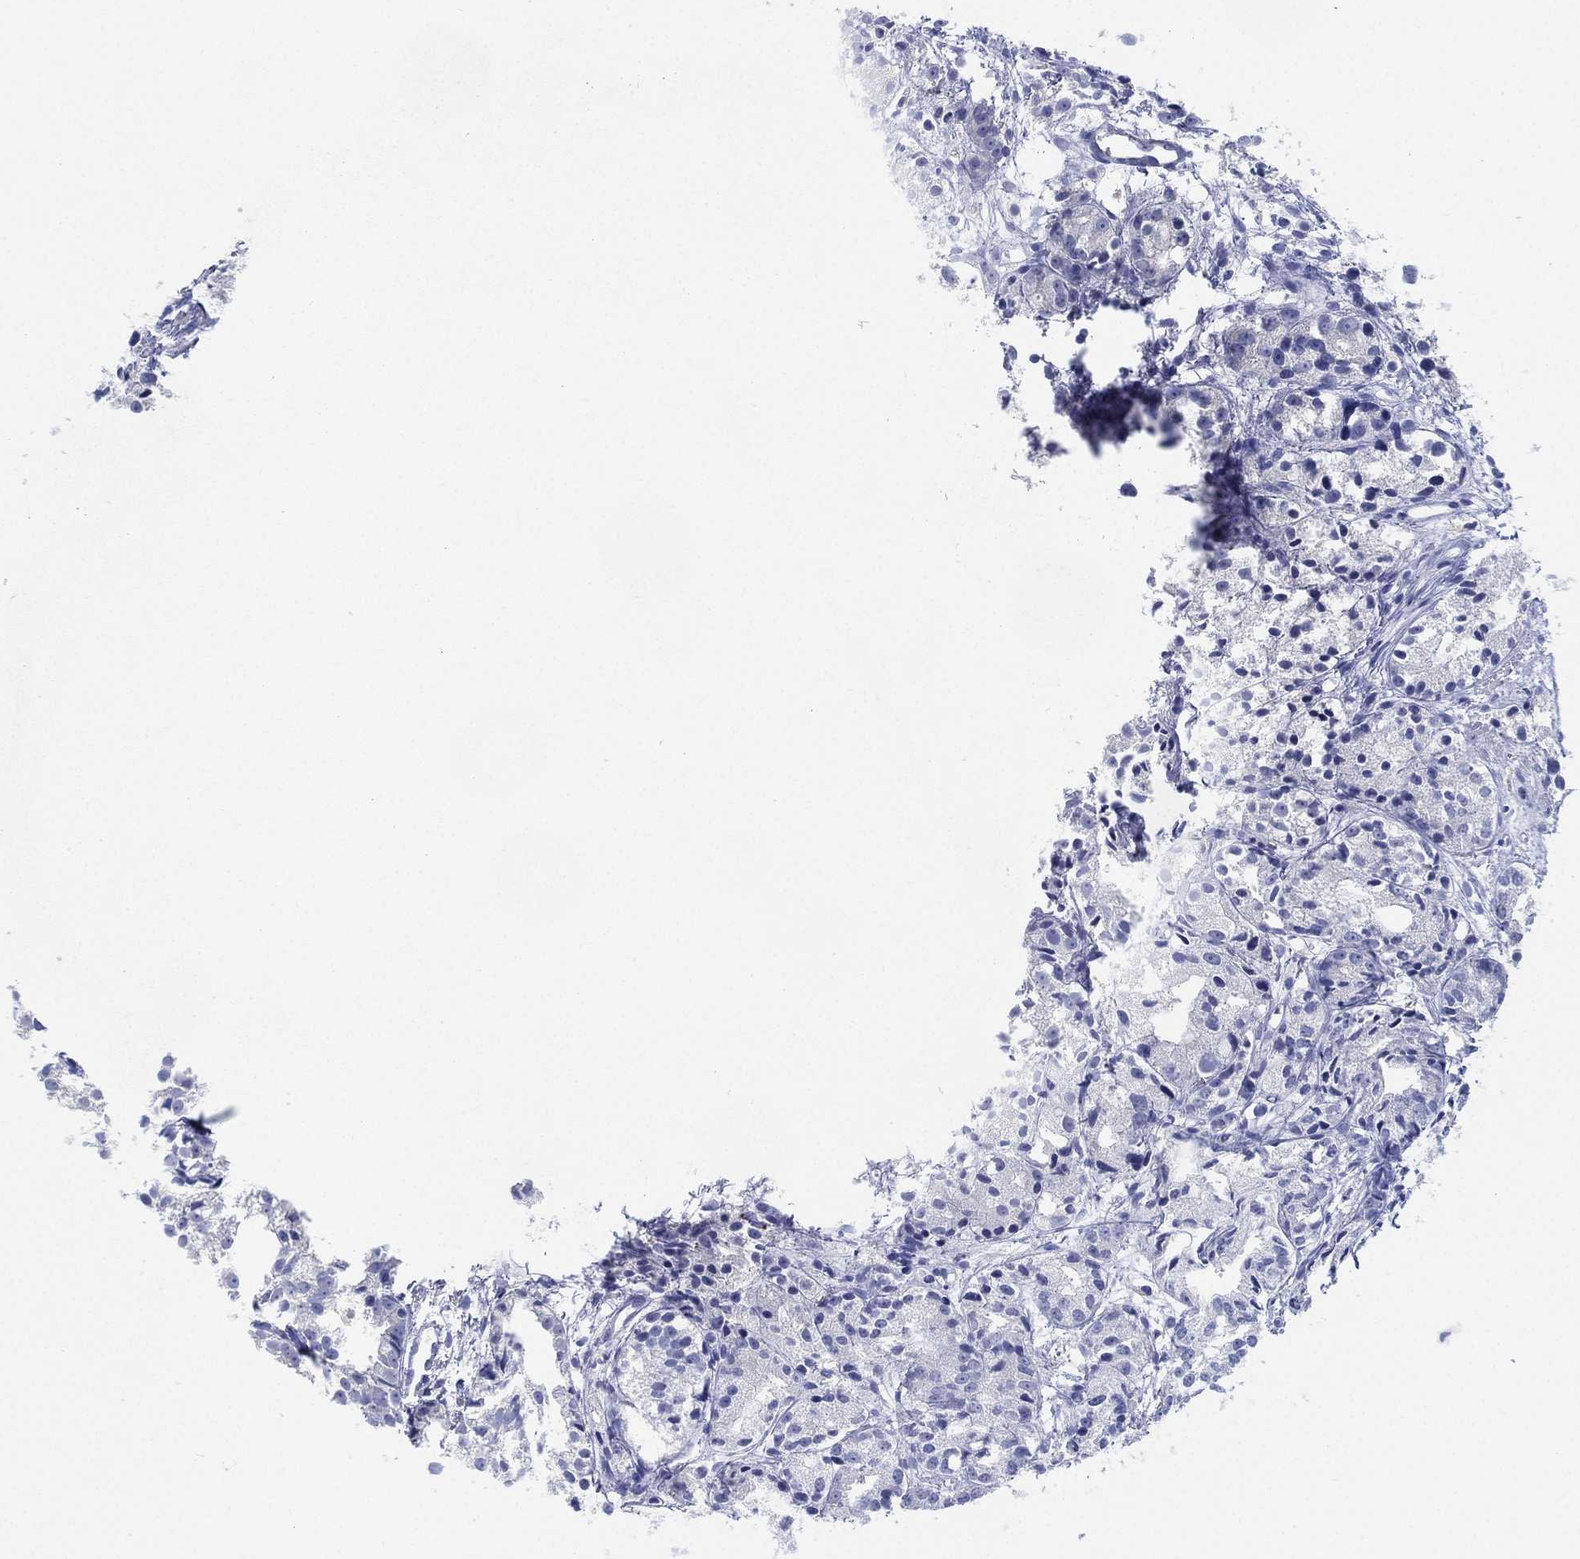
{"staining": {"intensity": "negative", "quantity": "none", "location": "none"}, "tissue": "prostate cancer", "cell_type": "Tumor cells", "image_type": "cancer", "snomed": [{"axis": "morphology", "description": "Adenocarcinoma, Medium grade"}, {"axis": "topography", "description": "Prostate"}], "caption": "A high-resolution histopathology image shows immunohistochemistry staining of prostate medium-grade adenocarcinoma, which exhibits no significant staining in tumor cells.", "gene": "ADAD2", "patient": {"sex": "male", "age": 74}}